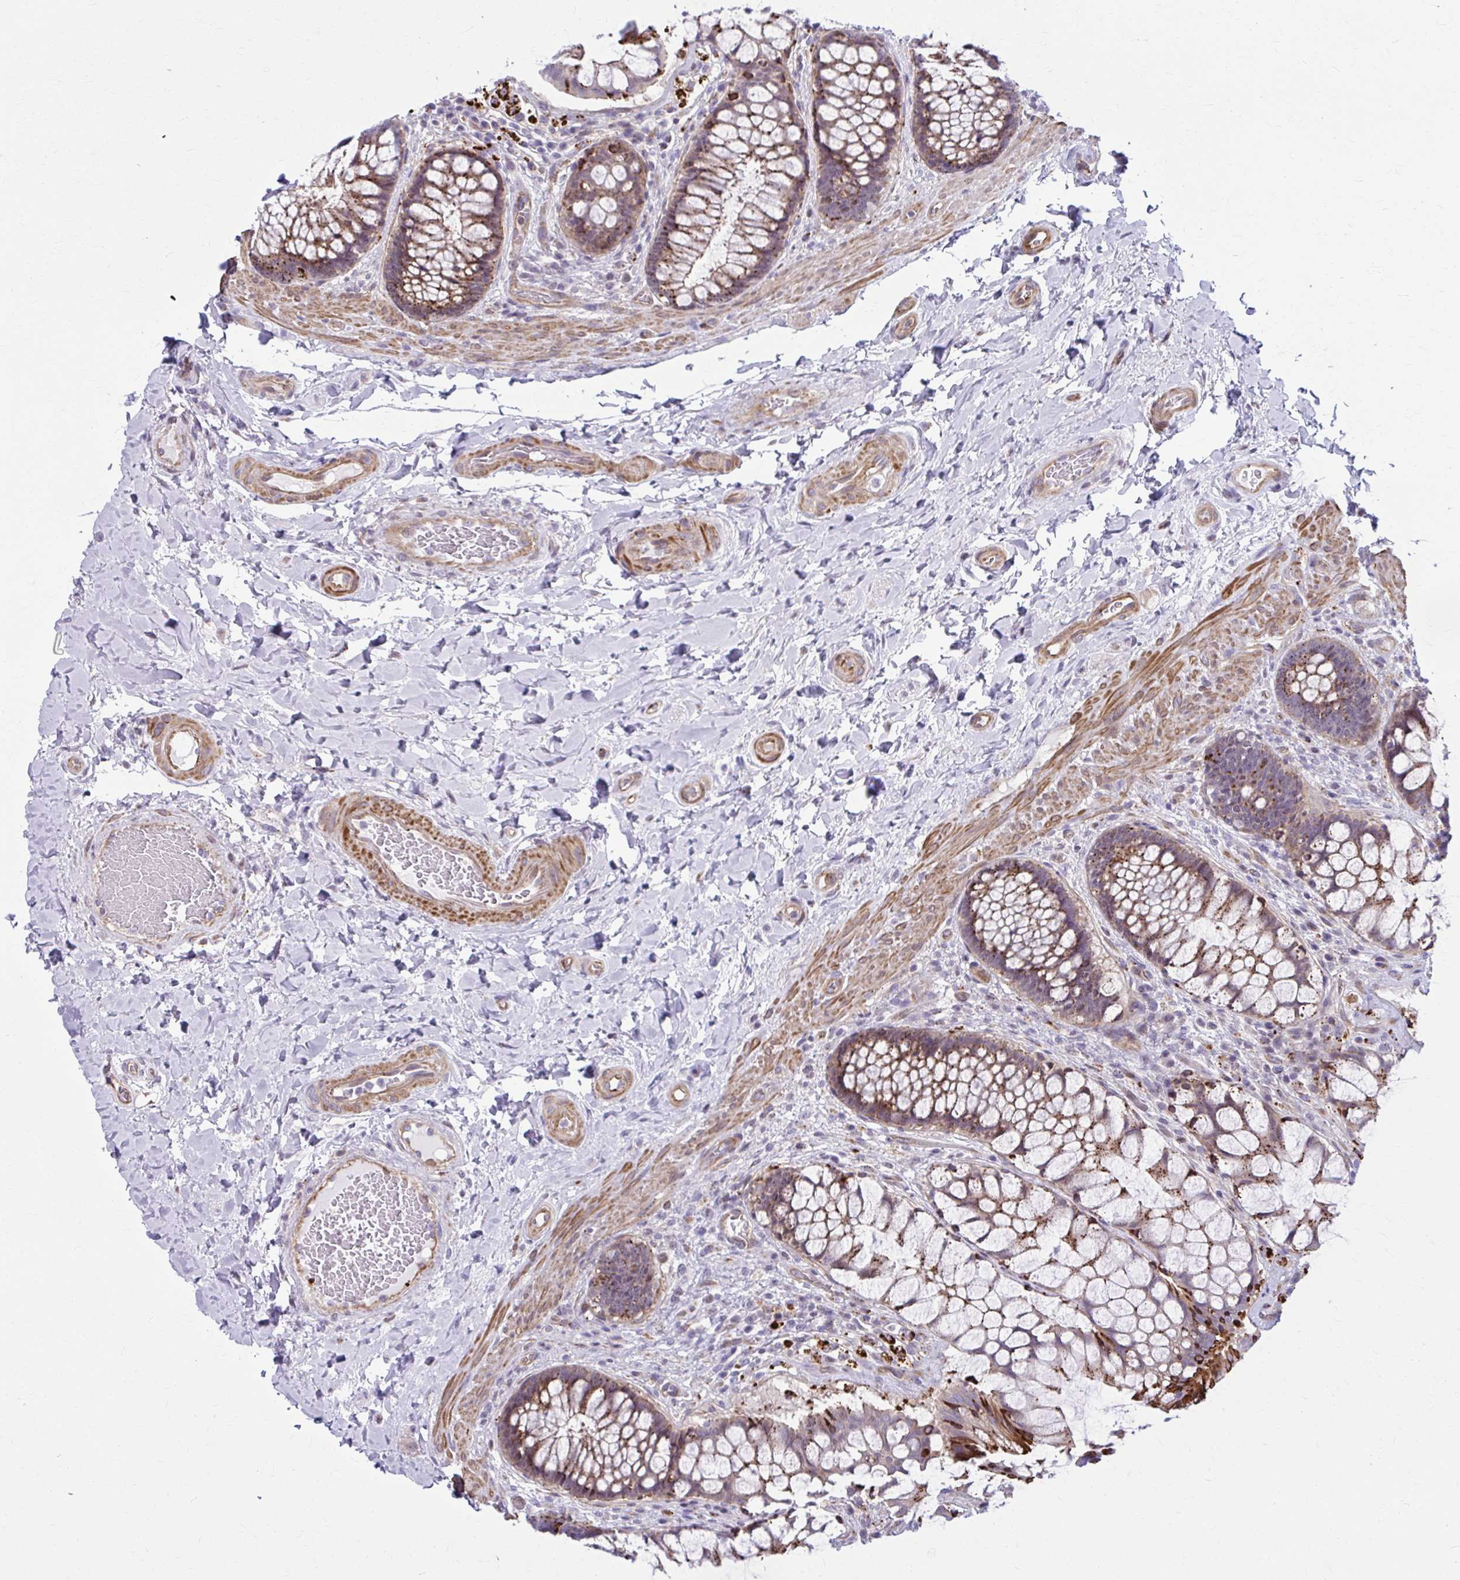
{"staining": {"intensity": "strong", "quantity": ">75%", "location": "cytoplasmic/membranous"}, "tissue": "rectum", "cell_type": "Glandular cells", "image_type": "normal", "snomed": [{"axis": "morphology", "description": "Normal tissue, NOS"}, {"axis": "topography", "description": "Rectum"}], "caption": "Immunohistochemistry staining of benign rectum, which demonstrates high levels of strong cytoplasmic/membranous expression in approximately >75% of glandular cells indicating strong cytoplasmic/membranous protein expression. The staining was performed using DAB (brown) for protein detection and nuclei were counterstained in hematoxylin (blue).", "gene": "LRRC4B", "patient": {"sex": "female", "age": 58}}